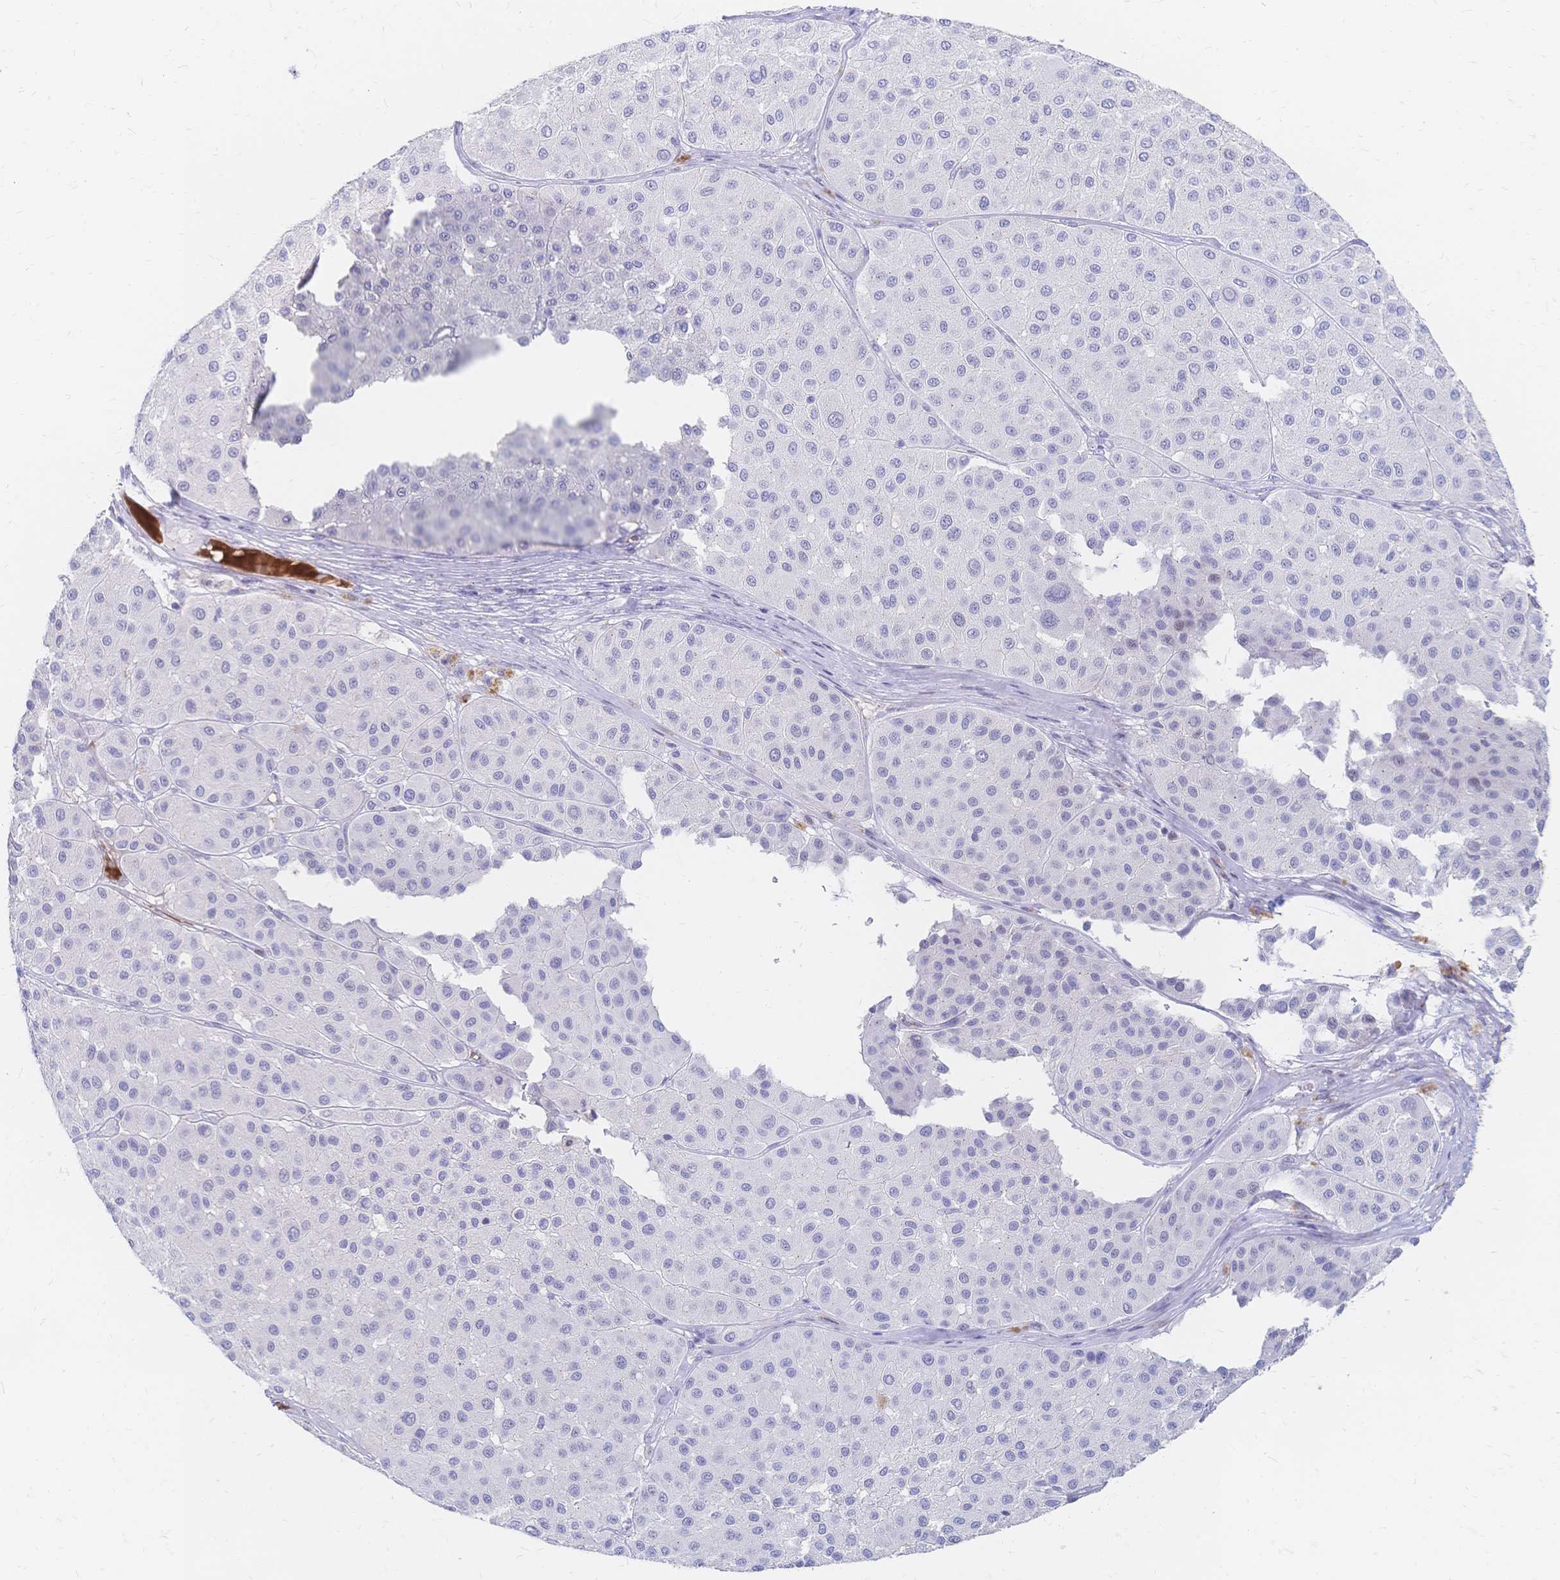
{"staining": {"intensity": "negative", "quantity": "none", "location": "none"}, "tissue": "melanoma", "cell_type": "Tumor cells", "image_type": "cancer", "snomed": [{"axis": "morphology", "description": "Malignant melanoma, Metastatic site"}, {"axis": "topography", "description": "Smooth muscle"}], "caption": "Immunohistochemistry (IHC) micrograph of neoplastic tissue: malignant melanoma (metastatic site) stained with DAB (3,3'-diaminobenzidine) exhibits no significant protein staining in tumor cells.", "gene": "PSORS1C2", "patient": {"sex": "male", "age": 41}}